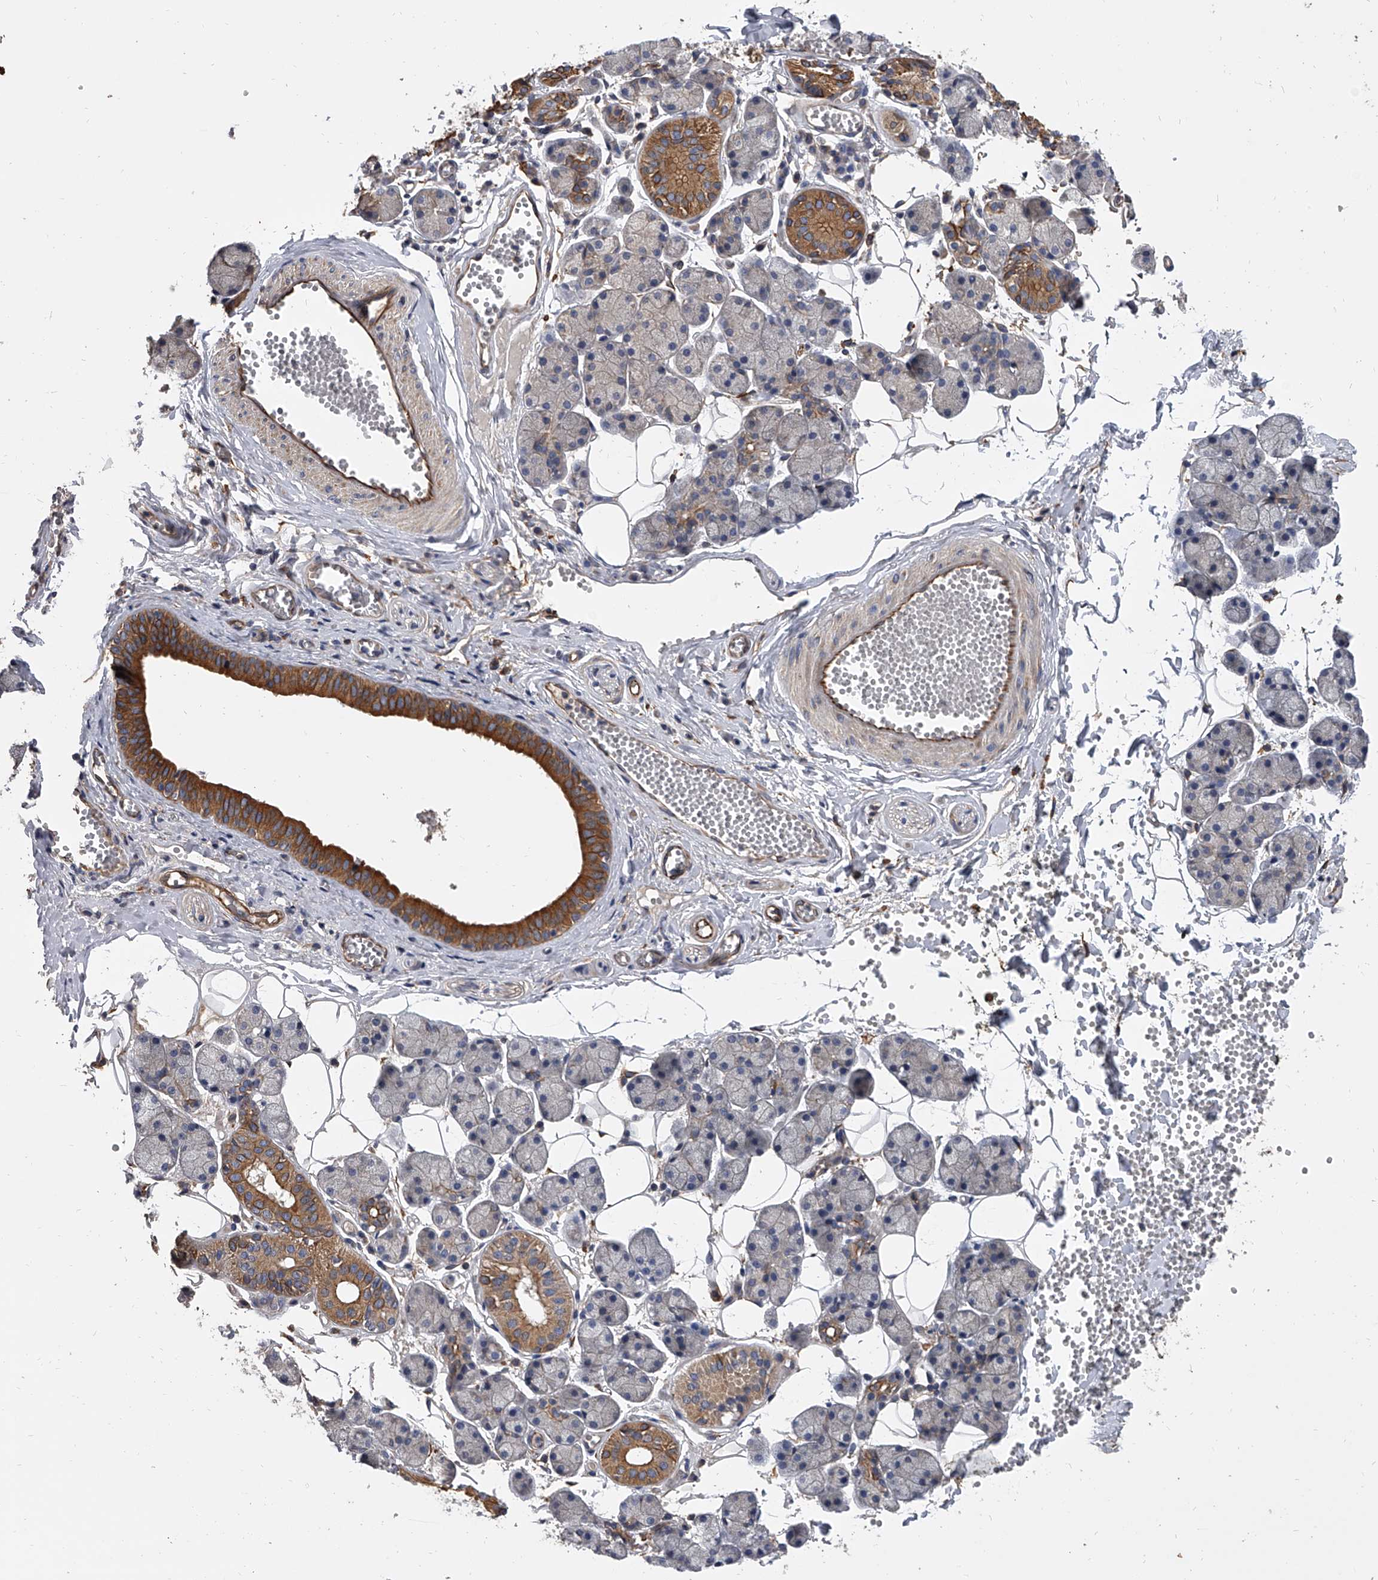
{"staining": {"intensity": "moderate", "quantity": "<25%", "location": "cytoplasmic/membranous"}, "tissue": "salivary gland", "cell_type": "Glandular cells", "image_type": "normal", "snomed": [{"axis": "morphology", "description": "Normal tissue, NOS"}, {"axis": "topography", "description": "Salivary gland"}], "caption": "Salivary gland stained for a protein (brown) reveals moderate cytoplasmic/membranous positive staining in approximately <25% of glandular cells.", "gene": "EXOC4", "patient": {"sex": "female", "age": 33}}